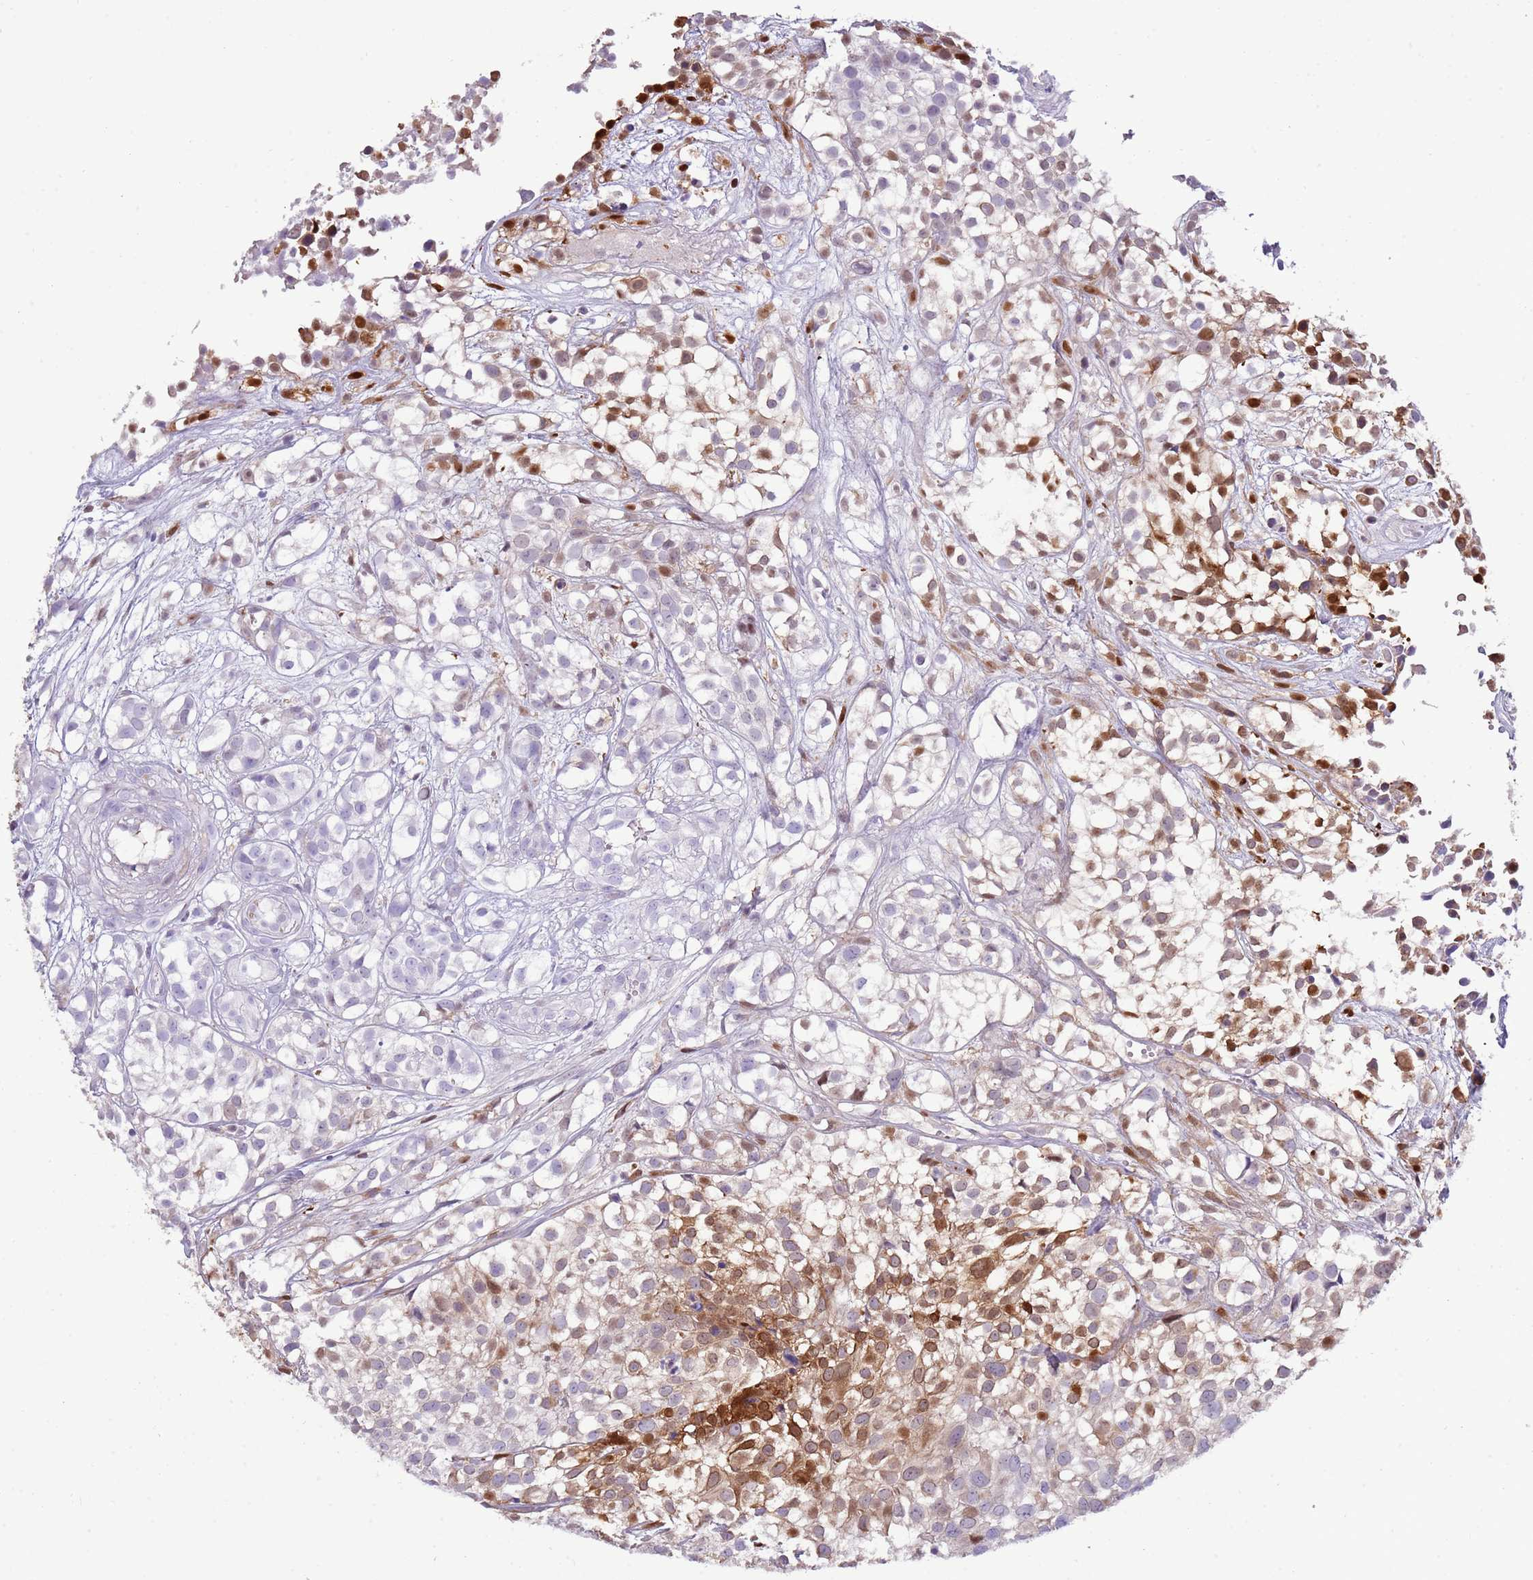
{"staining": {"intensity": "moderate", "quantity": "<25%", "location": "cytoplasmic/membranous"}, "tissue": "urothelial cancer", "cell_type": "Tumor cells", "image_type": "cancer", "snomed": [{"axis": "morphology", "description": "Urothelial carcinoma, High grade"}, {"axis": "topography", "description": "Urinary bladder"}], "caption": "An immunohistochemistry micrograph of tumor tissue is shown. Protein staining in brown labels moderate cytoplasmic/membranous positivity in high-grade urothelial carcinoma within tumor cells.", "gene": "NBPF6", "patient": {"sex": "male", "age": 56}}